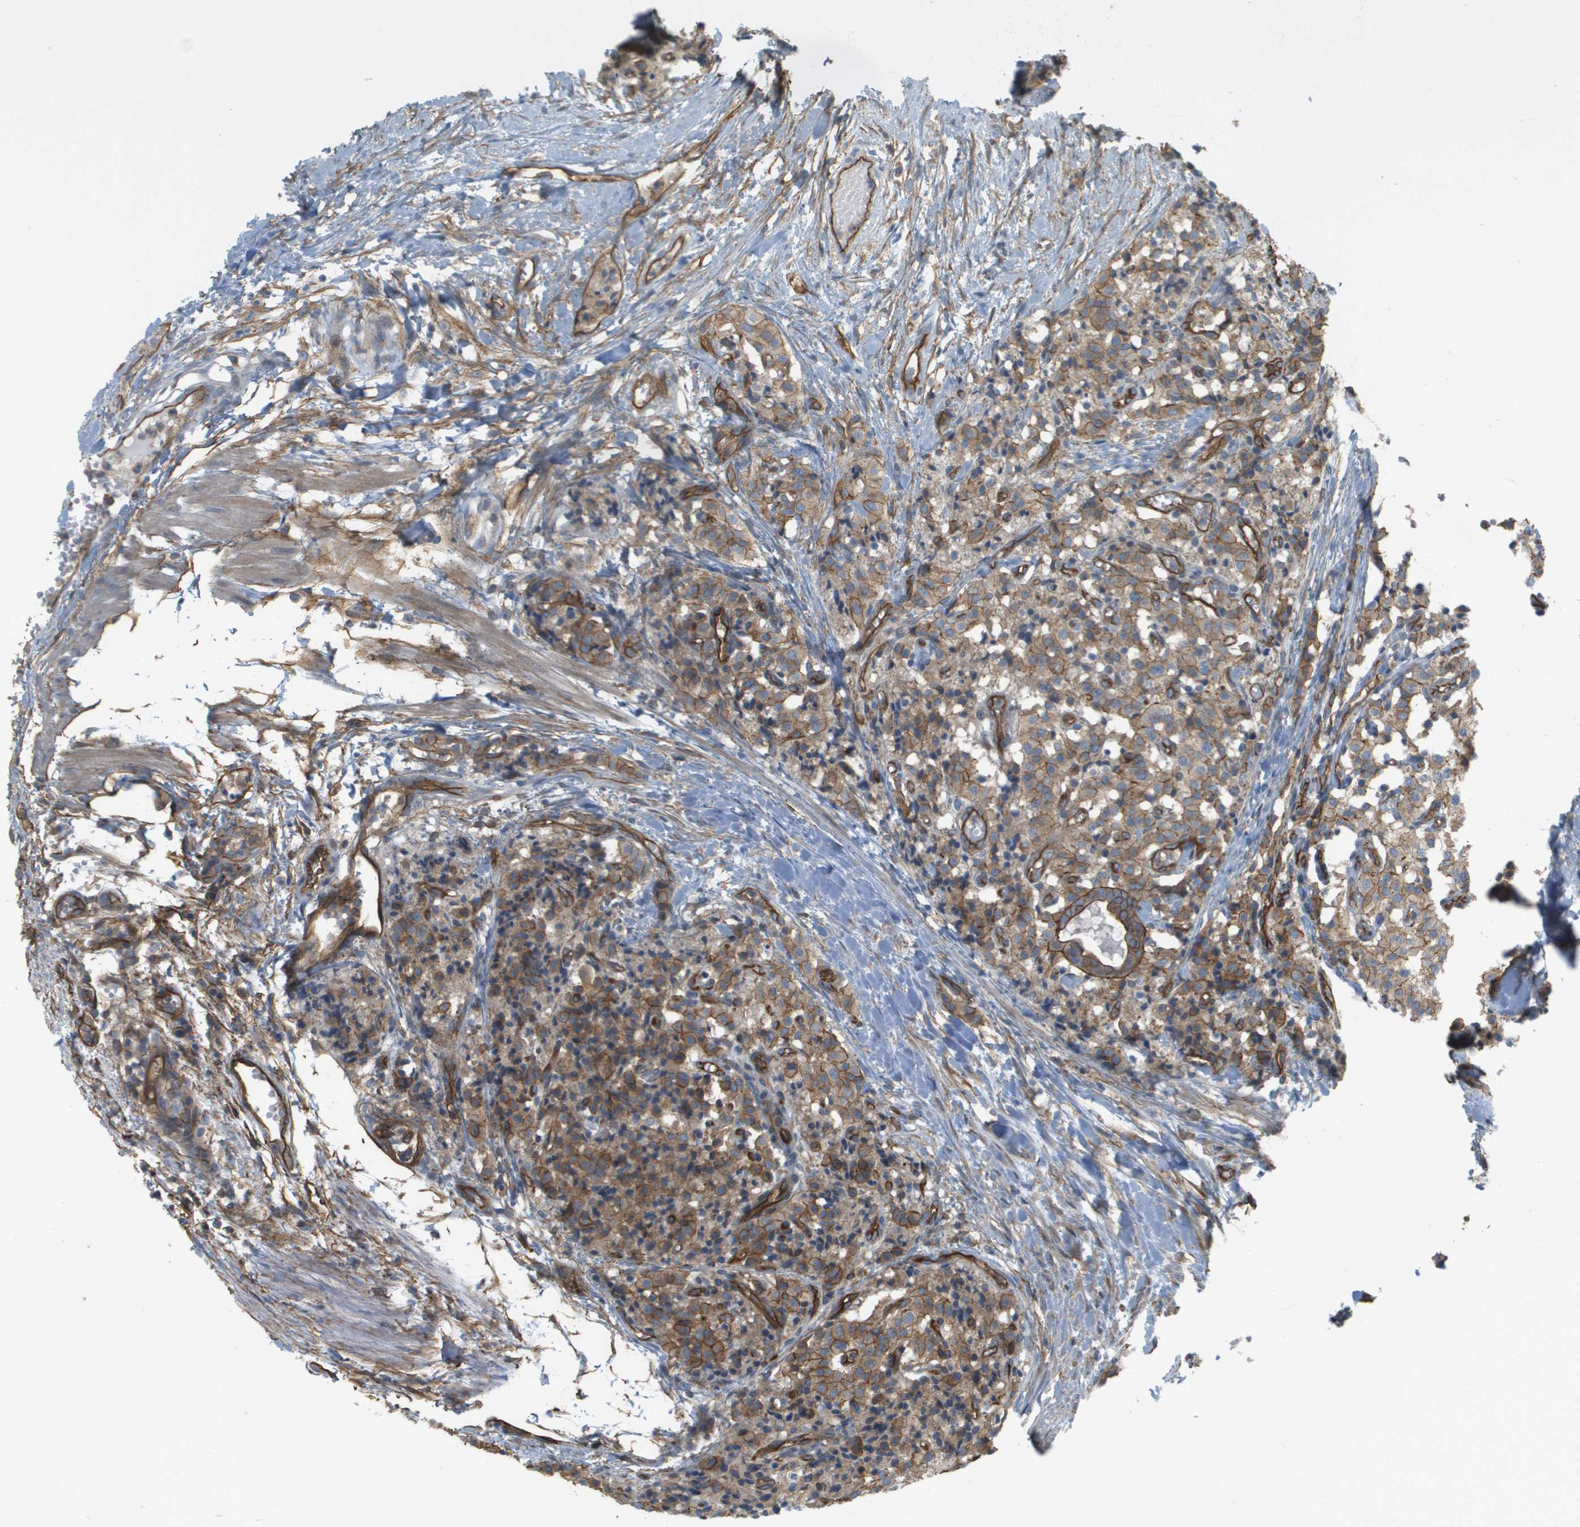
{"staining": {"intensity": "moderate", "quantity": ">75%", "location": "cytoplasmic/membranous"}, "tissue": "carcinoid", "cell_type": "Tumor cells", "image_type": "cancer", "snomed": [{"axis": "morphology", "description": "Carcinoid, malignant, NOS"}, {"axis": "topography", "description": "Lung"}], "caption": "Protein staining demonstrates moderate cytoplasmic/membranous staining in about >75% of tumor cells in carcinoid.", "gene": "SGMS2", "patient": {"sex": "male", "age": 30}}